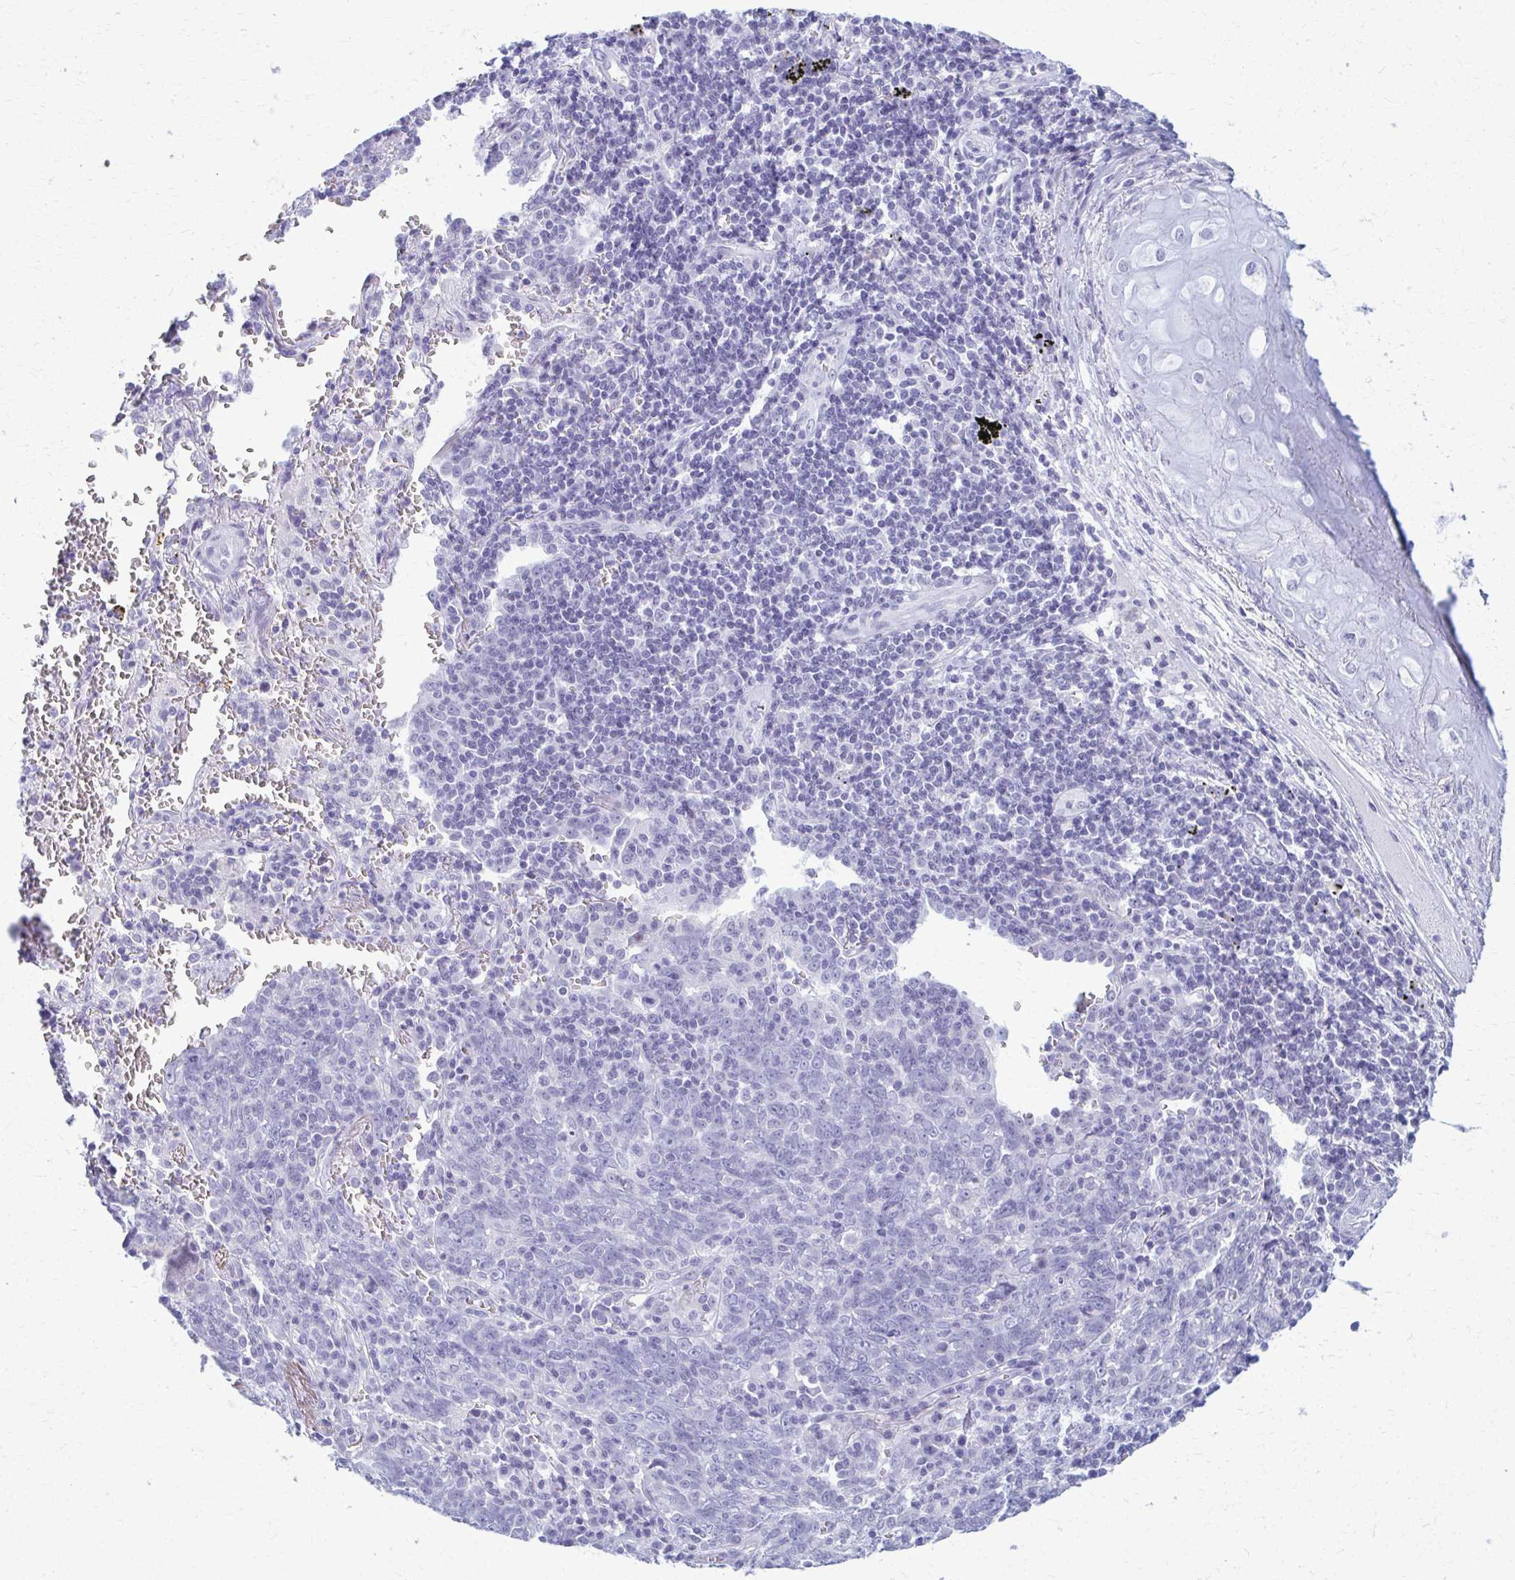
{"staining": {"intensity": "negative", "quantity": "none", "location": "none"}, "tissue": "lung cancer", "cell_type": "Tumor cells", "image_type": "cancer", "snomed": [{"axis": "morphology", "description": "Squamous cell carcinoma, NOS"}, {"axis": "topography", "description": "Lung"}], "caption": "Immunohistochemical staining of human lung squamous cell carcinoma demonstrates no significant expression in tumor cells.", "gene": "ACSM2B", "patient": {"sex": "female", "age": 72}}